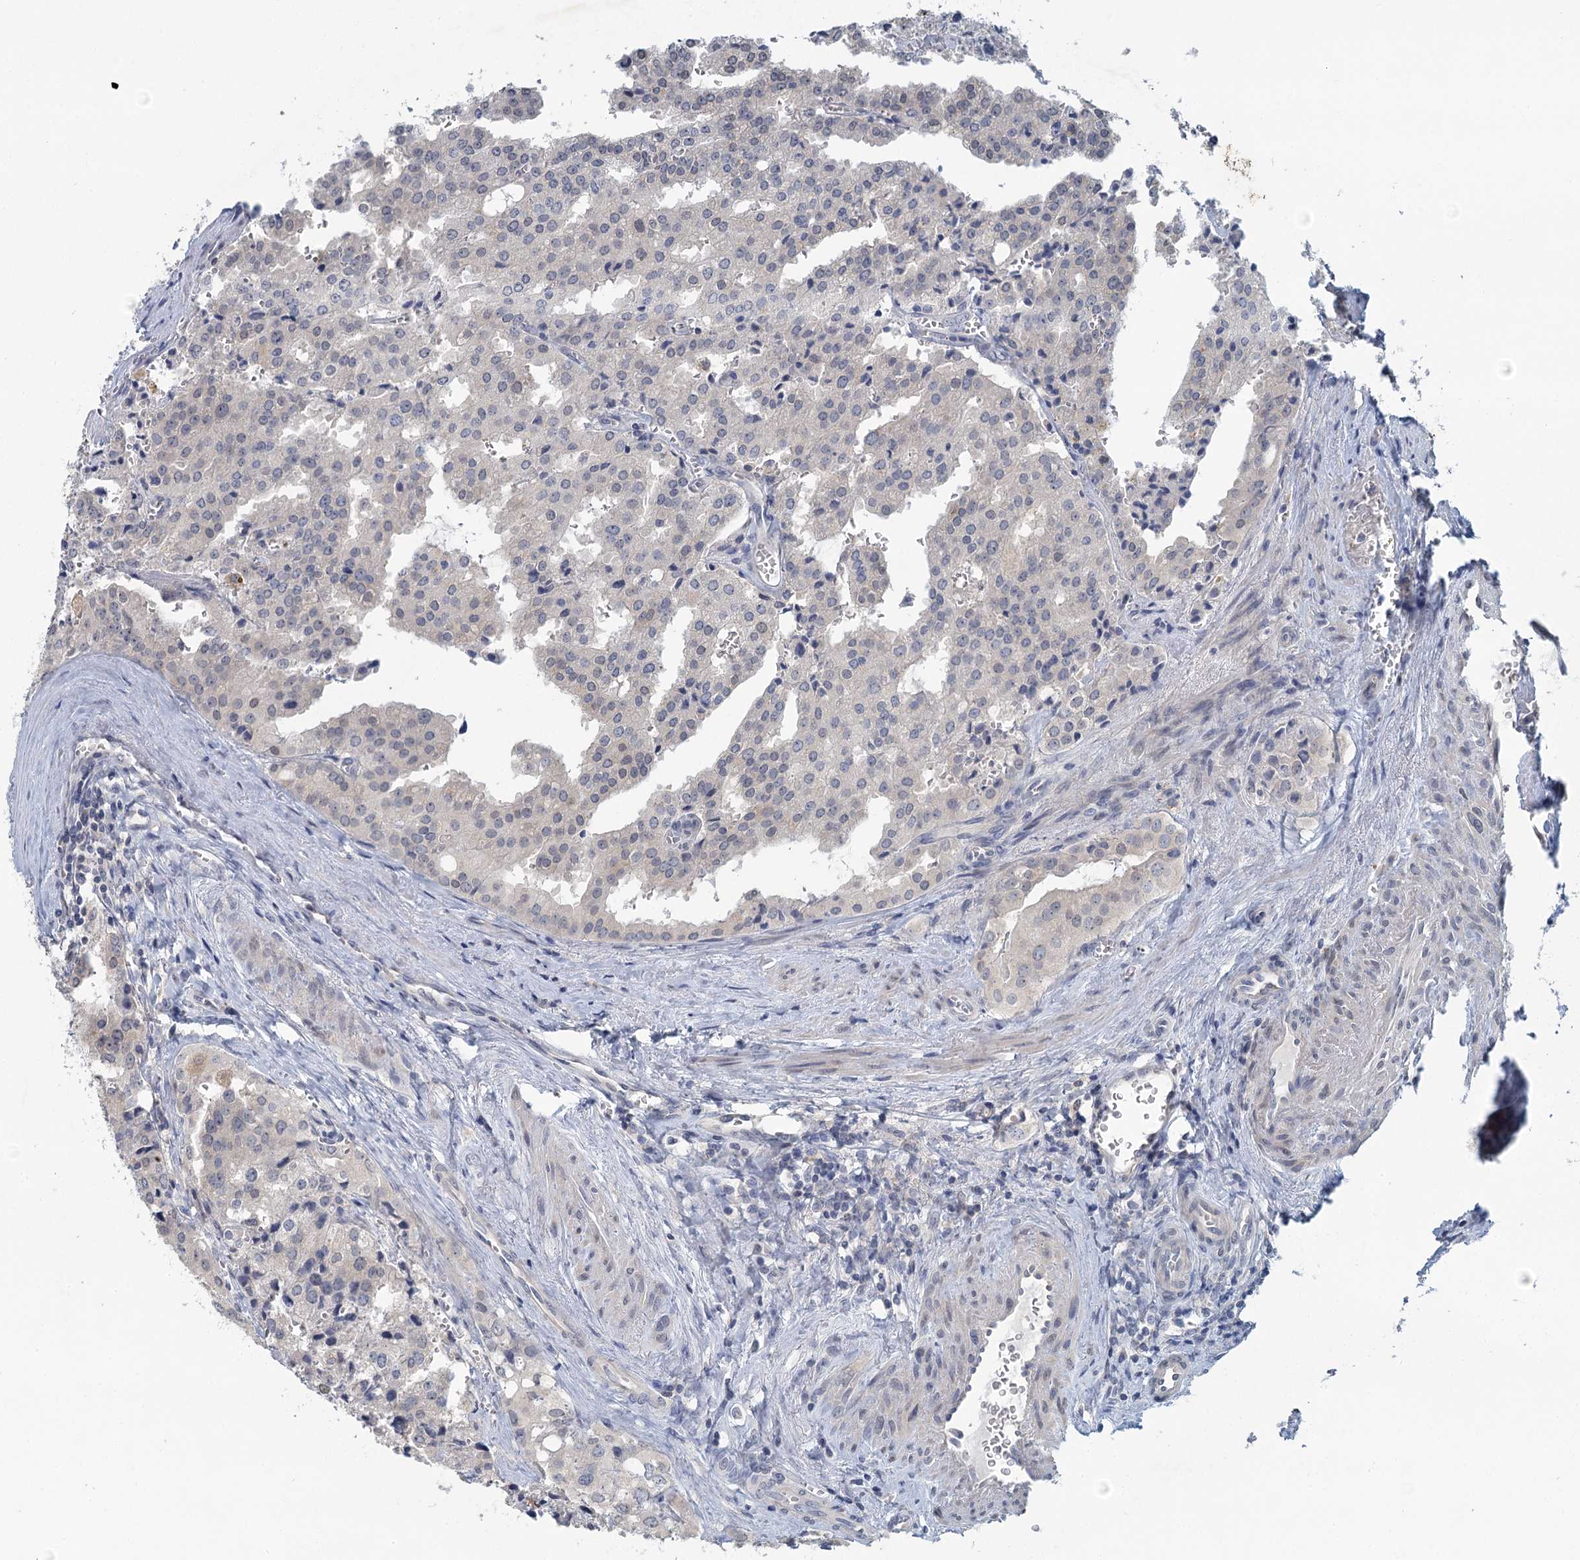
{"staining": {"intensity": "negative", "quantity": "none", "location": "none"}, "tissue": "prostate cancer", "cell_type": "Tumor cells", "image_type": "cancer", "snomed": [{"axis": "morphology", "description": "Adenocarcinoma, High grade"}, {"axis": "topography", "description": "Prostate"}], "caption": "A high-resolution image shows IHC staining of high-grade adenocarcinoma (prostate), which shows no significant expression in tumor cells.", "gene": "MYO7B", "patient": {"sex": "male", "age": 68}}